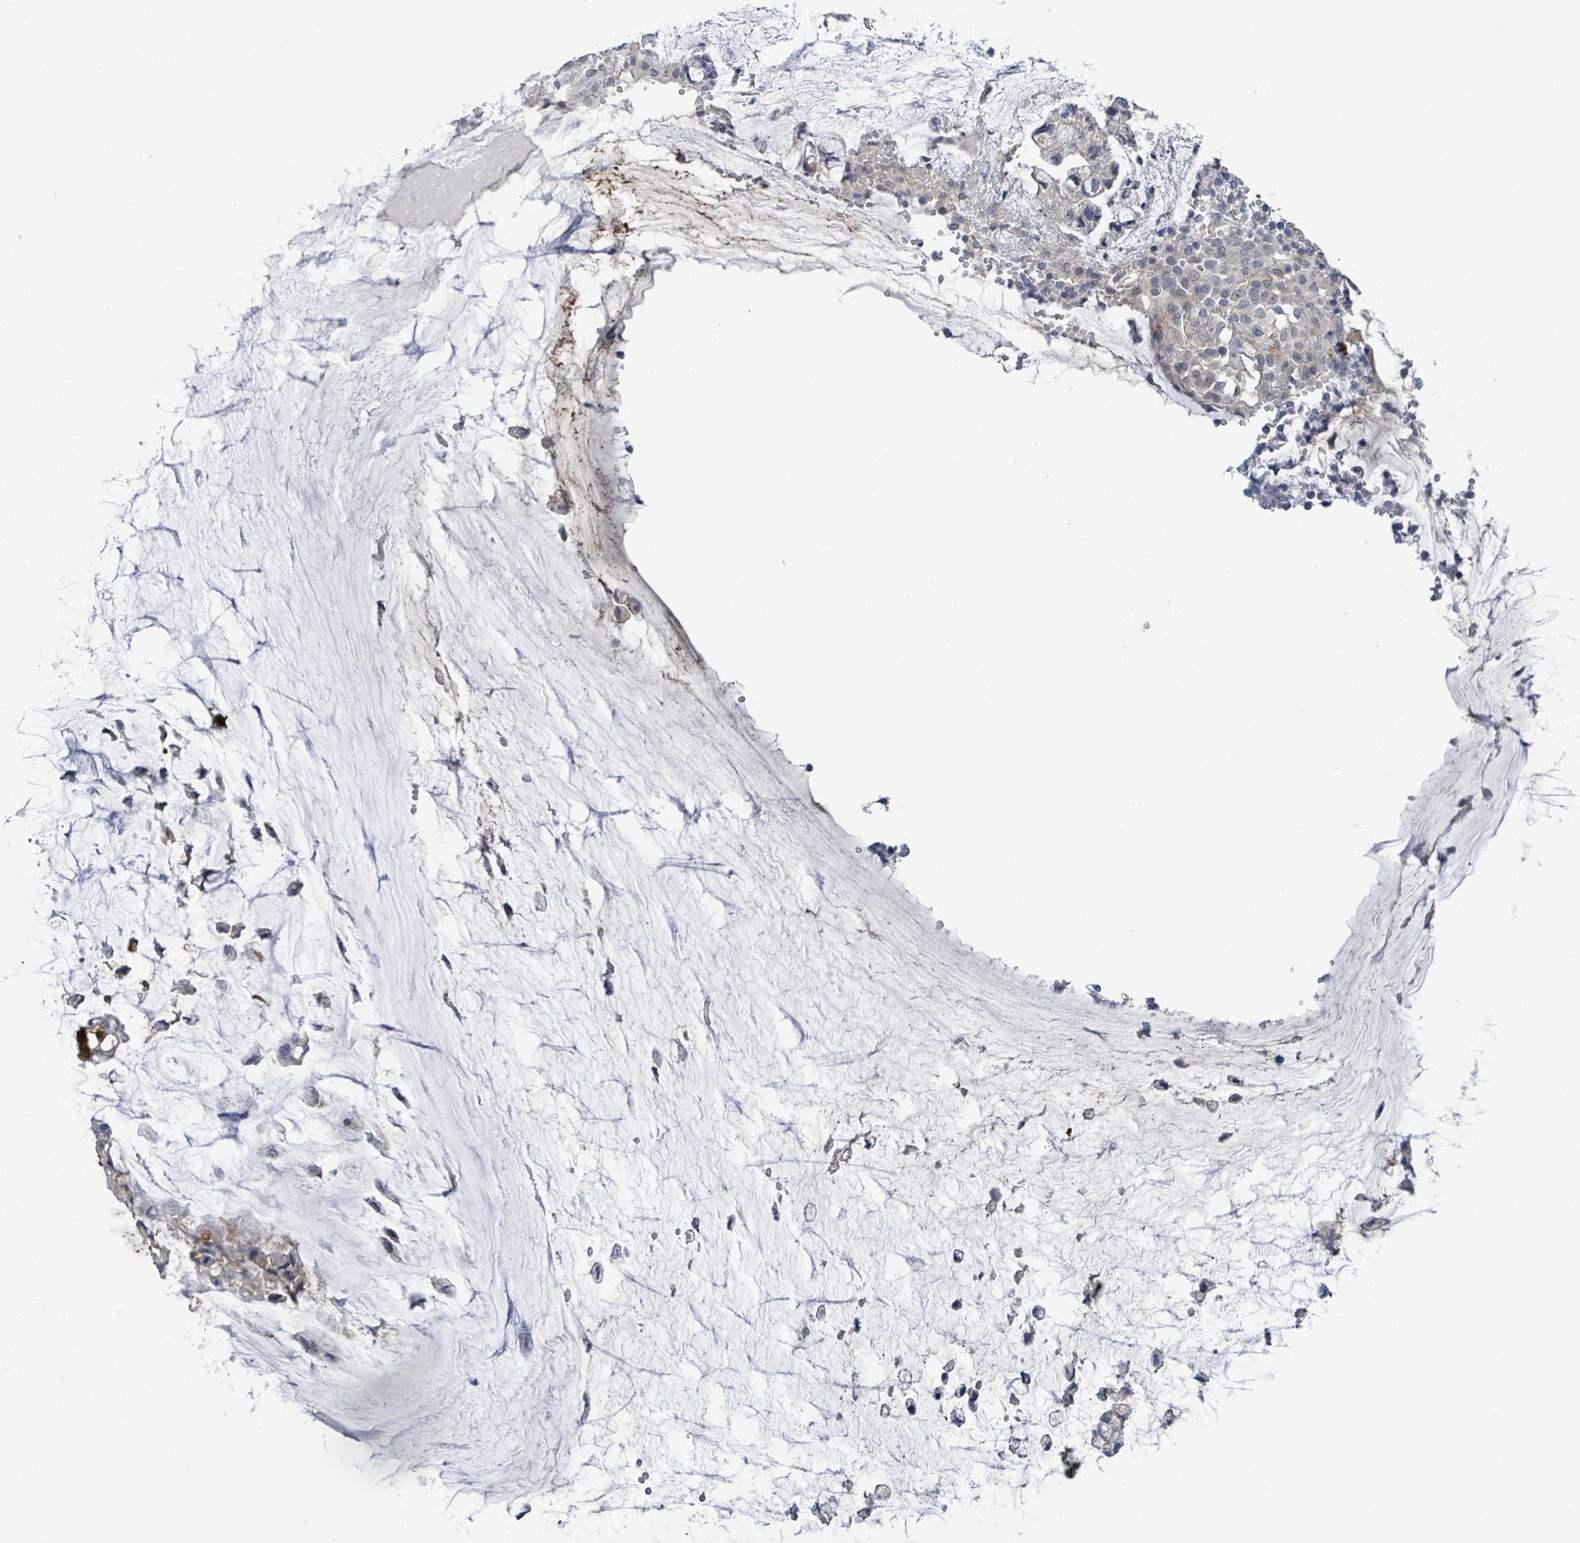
{"staining": {"intensity": "negative", "quantity": "none", "location": "none"}, "tissue": "ovarian cancer", "cell_type": "Tumor cells", "image_type": "cancer", "snomed": [{"axis": "morphology", "description": "Cystadenocarcinoma, mucinous, NOS"}, {"axis": "topography", "description": "Ovary"}], "caption": "Tumor cells are negative for brown protein staining in mucinous cystadenocarcinoma (ovarian). The staining is performed using DAB brown chromogen with nuclei counter-stained in using hematoxylin.", "gene": "AMMECR1", "patient": {"sex": "female", "age": 39}}